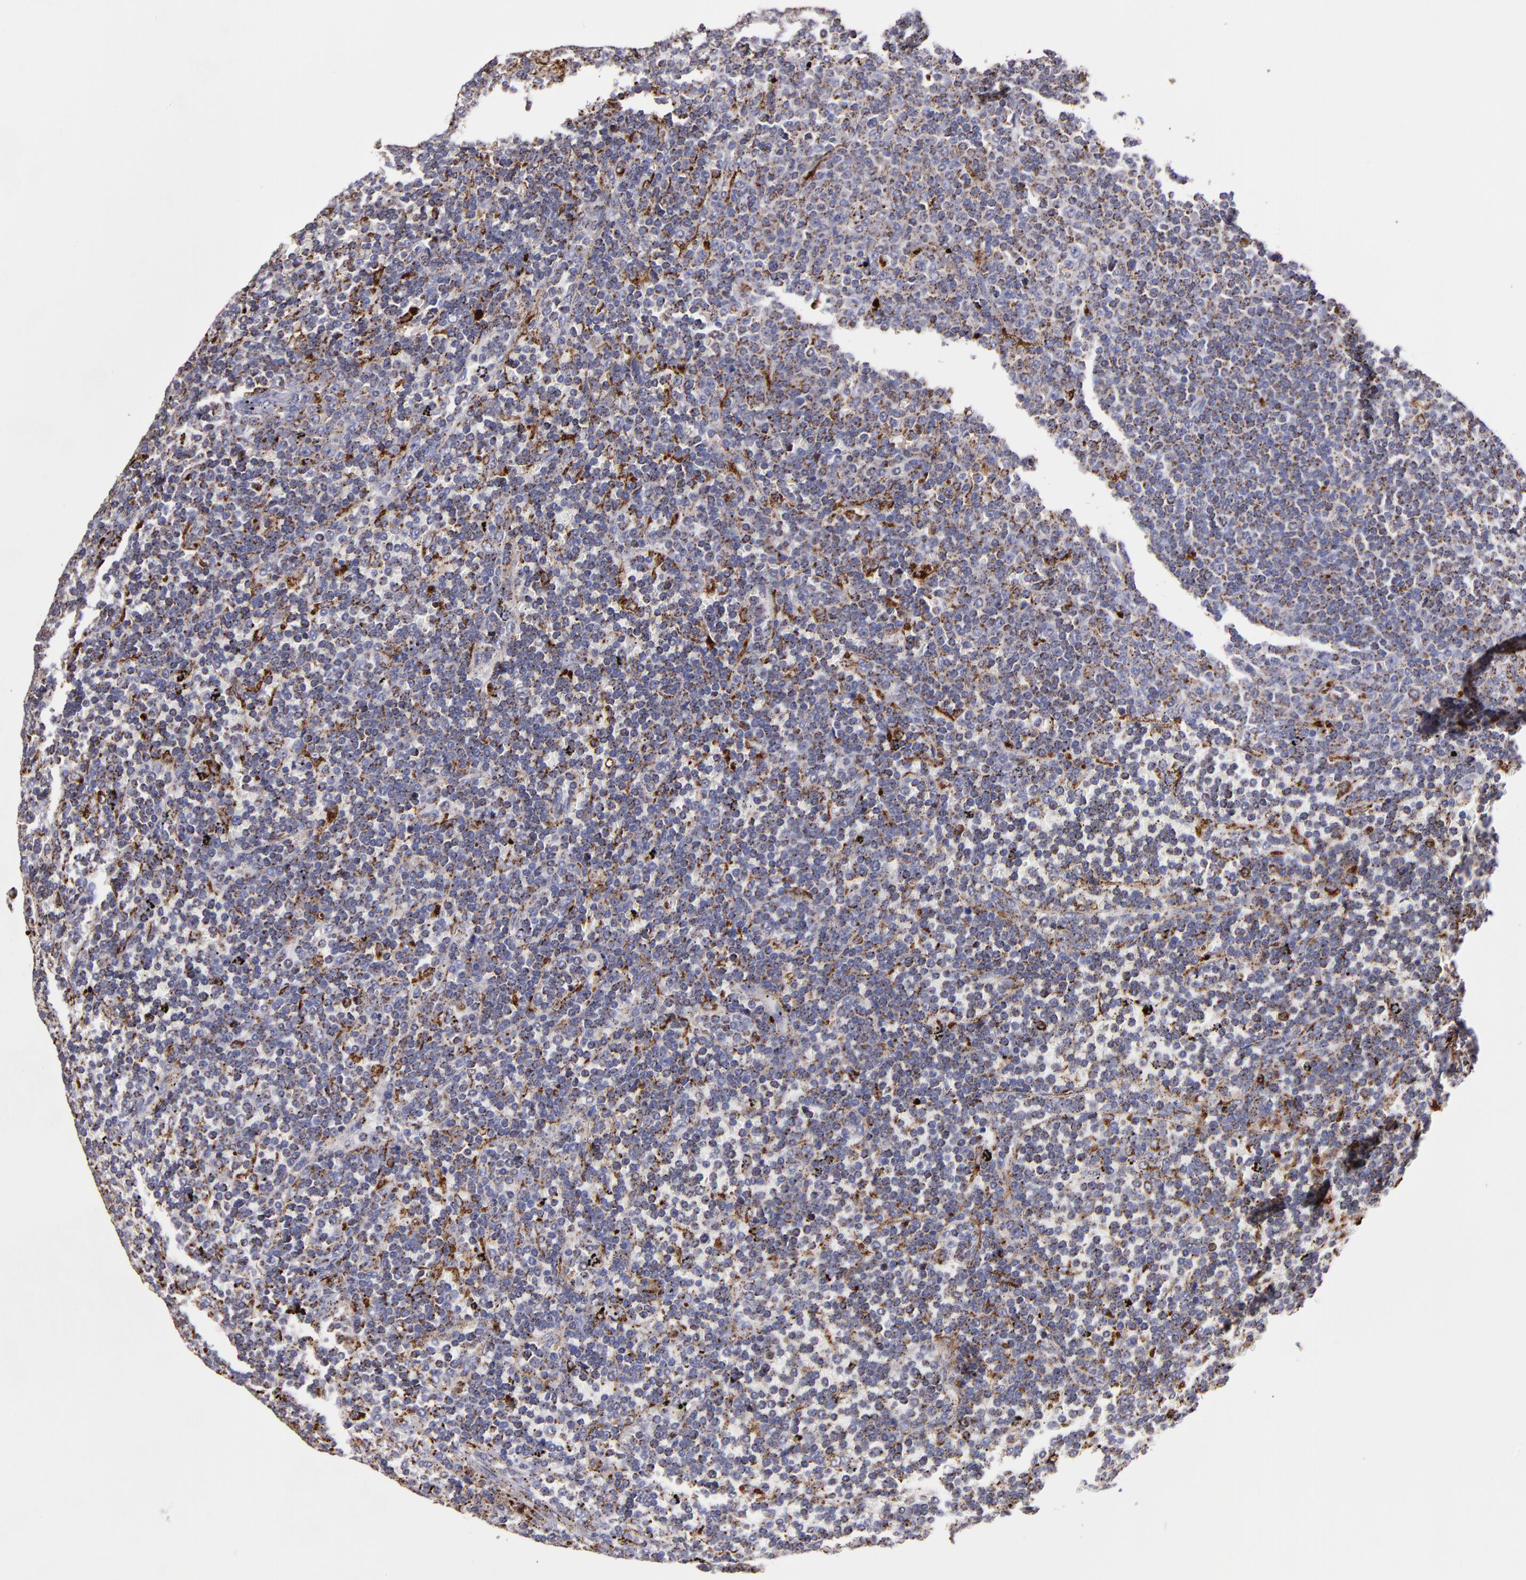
{"staining": {"intensity": "moderate", "quantity": ">75%", "location": "cytoplasmic/membranous"}, "tissue": "lymphoma", "cell_type": "Tumor cells", "image_type": "cancer", "snomed": [{"axis": "morphology", "description": "Malignant lymphoma, non-Hodgkin's type, Low grade"}, {"axis": "topography", "description": "Spleen"}], "caption": "Lymphoma stained with IHC shows moderate cytoplasmic/membranous staining in approximately >75% of tumor cells.", "gene": "CTSS", "patient": {"sex": "male", "age": 80}}